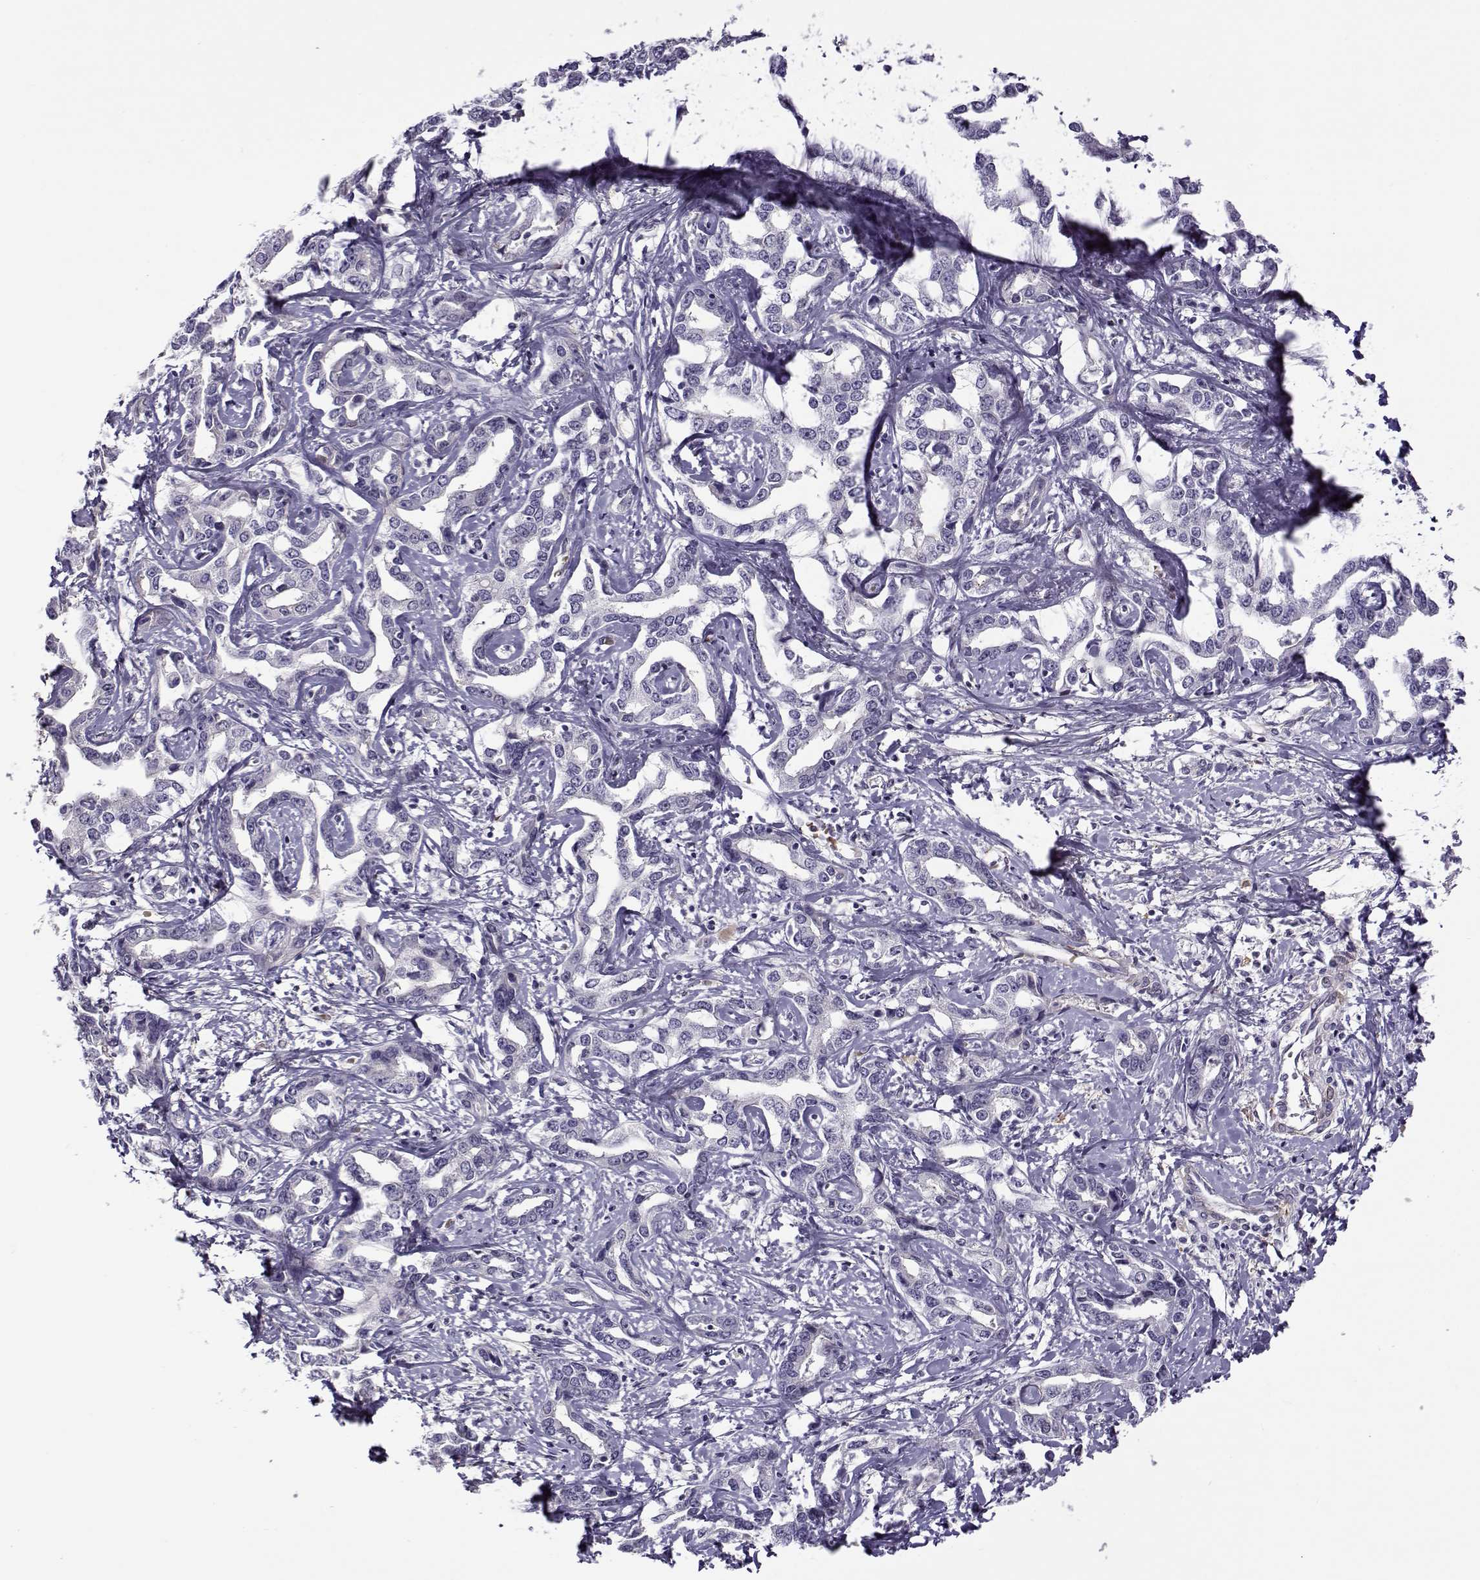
{"staining": {"intensity": "negative", "quantity": "none", "location": "none"}, "tissue": "liver cancer", "cell_type": "Tumor cells", "image_type": "cancer", "snomed": [{"axis": "morphology", "description": "Cholangiocarcinoma"}, {"axis": "topography", "description": "Liver"}], "caption": "The histopathology image demonstrates no staining of tumor cells in cholangiocarcinoma (liver).", "gene": "UCP3", "patient": {"sex": "male", "age": 59}}